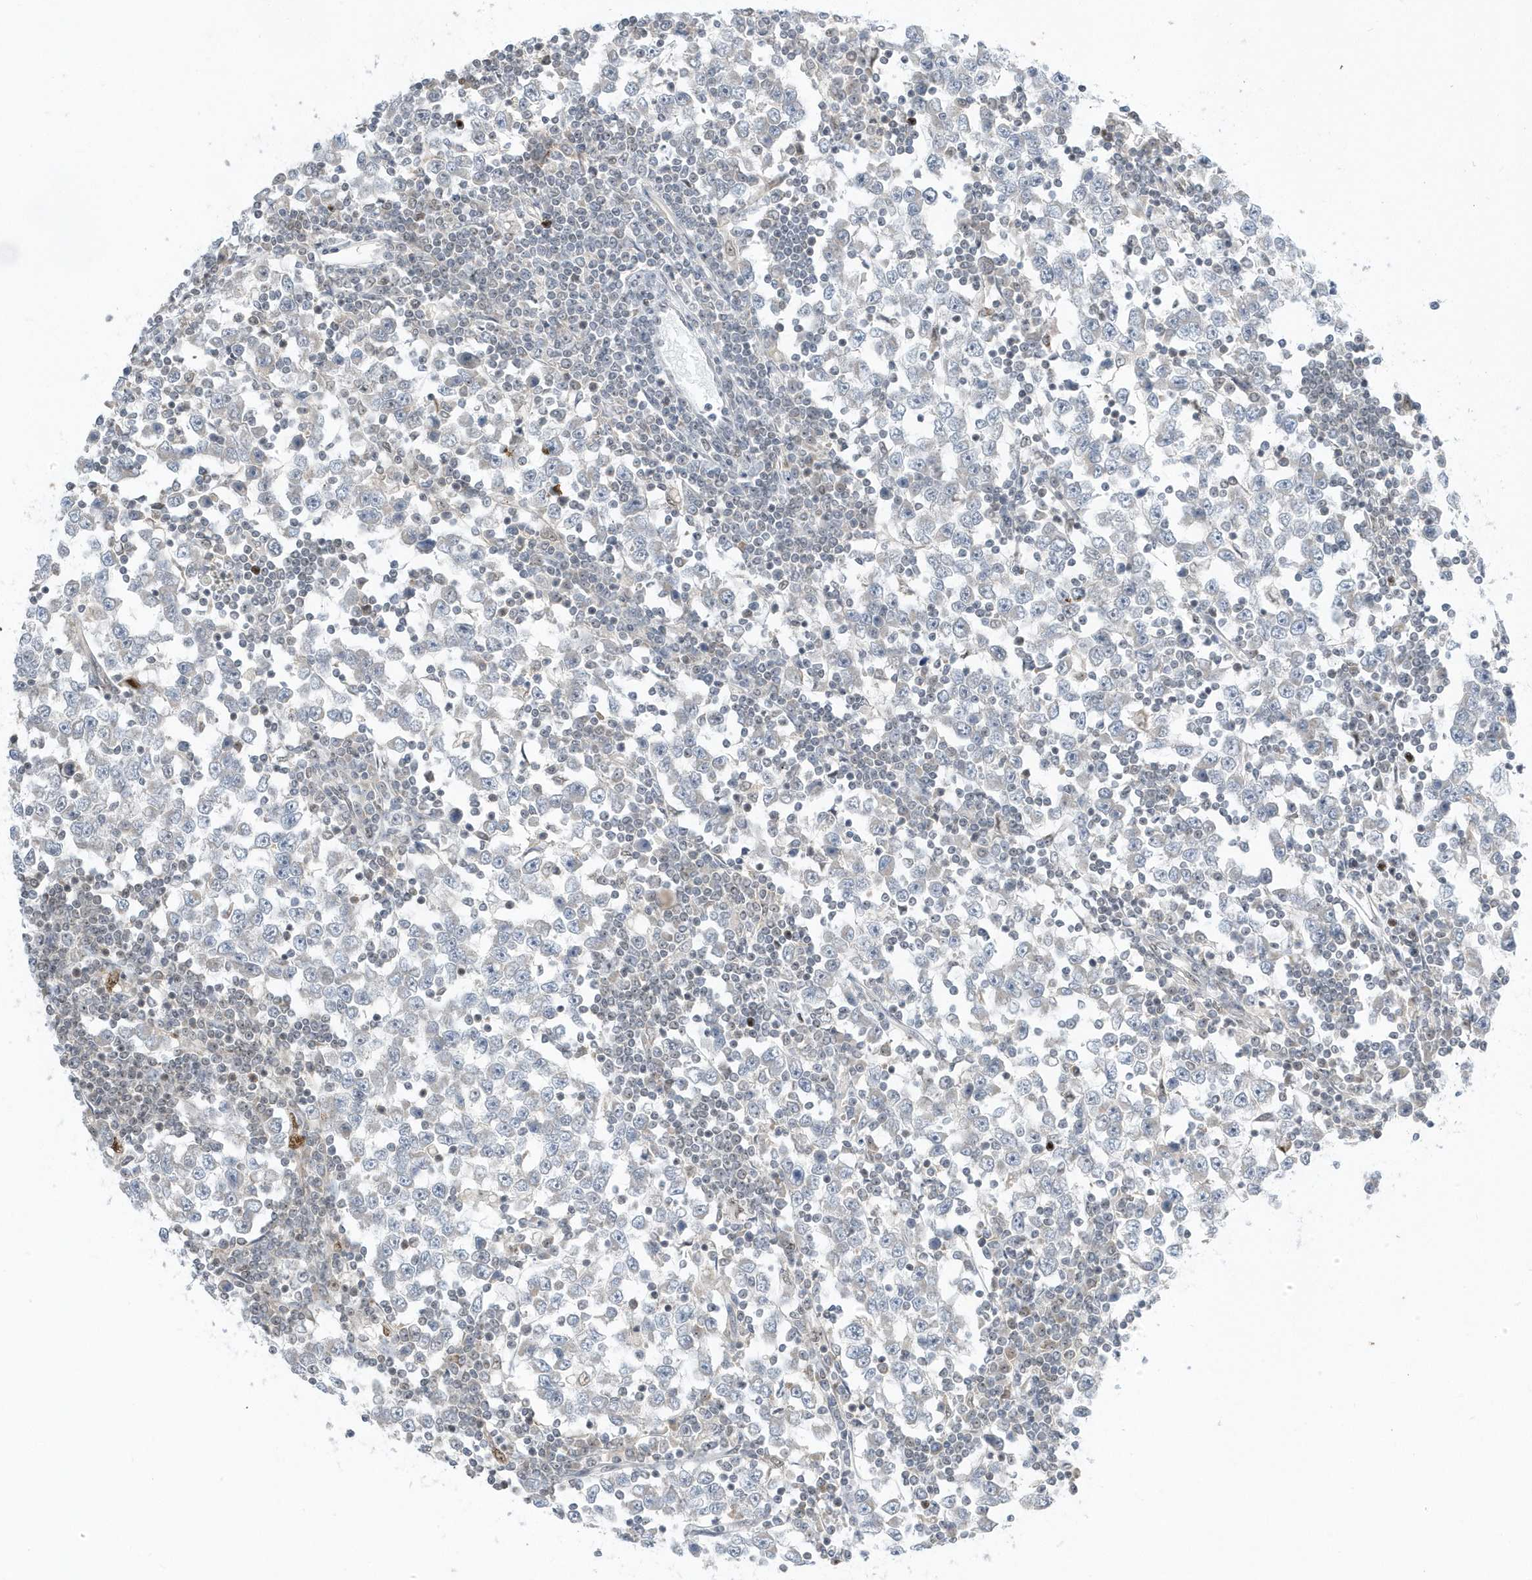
{"staining": {"intensity": "negative", "quantity": "none", "location": "none"}, "tissue": "testis cancer", "cell_type": "Tumor cells", "image_type": "cancer", "snomed": [{"axis": "morphology", "description": "Seminoma, NOS"}, {"axis": "topography", "description": "Testis"}], "caption": "Immunohistochemistry (IHC) histopathology image of neoplastic tissue: human testis cancer stained with DAB exhibits no significant protein staining in tumor cells.", "gene": "ZNF740", "patient": {"sex": "male", "age": 65}}